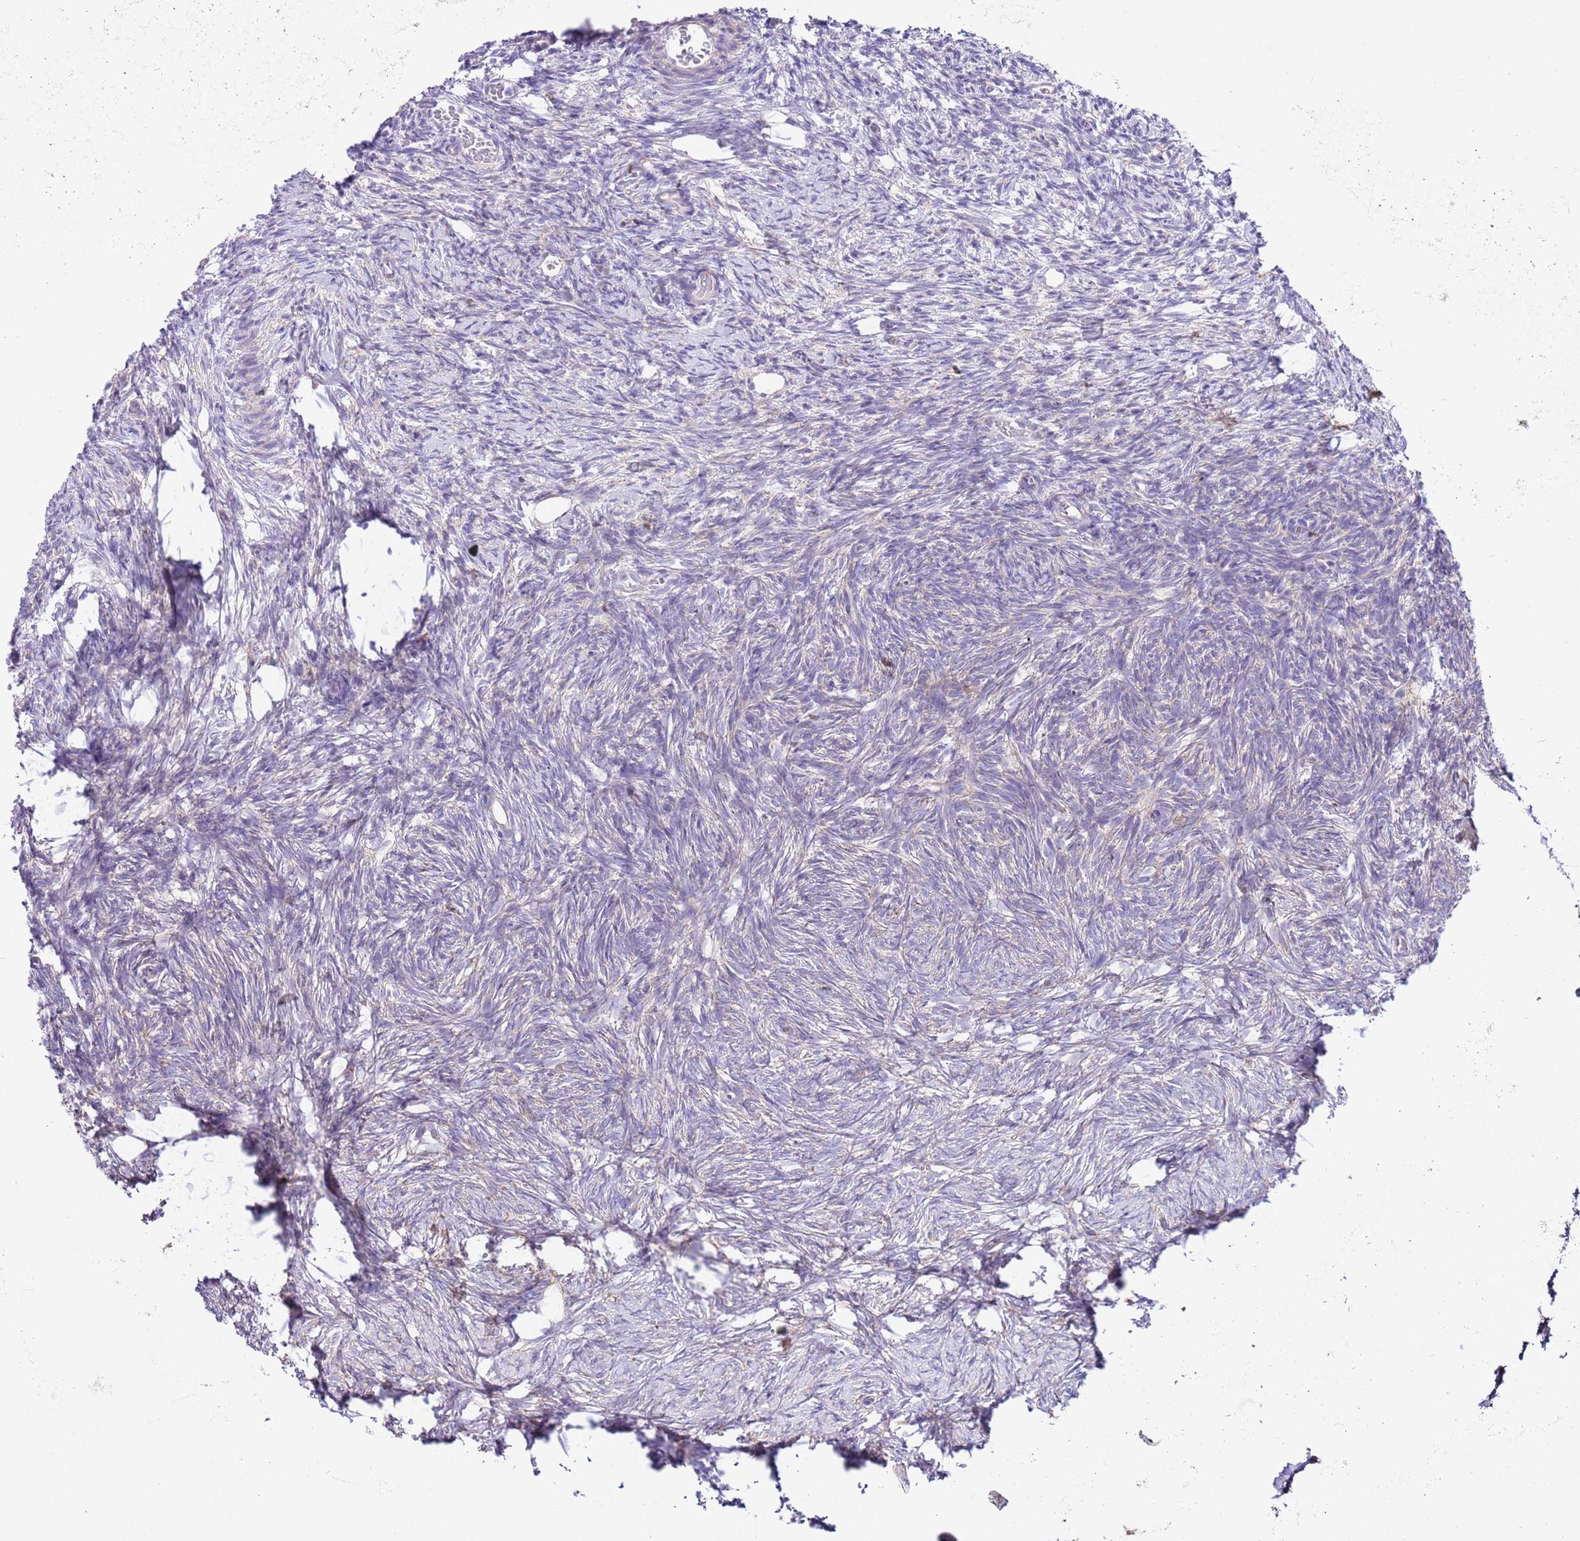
{"staining": {"intensity": "negative", "quantity": "none", "location": "none"}, "tissue": "ovary", "cell_type": "Follicle cells", "image_type": "normal", "snomed": [{"axis": "morphology", "description": "Normal tissue, NOS"}, {"axis": "topography", "description": "Ovary"}], "caption": "The micrograph reveals no significant positivity in follicle cells of ovary. The staining is performed using DAB (3,3'-diaminobenzidine) brown chromogen with nuclei counter-stained in using hematoxylin.", "gene": "RPS10", "patient": {"sex": "female", "age": 39}}